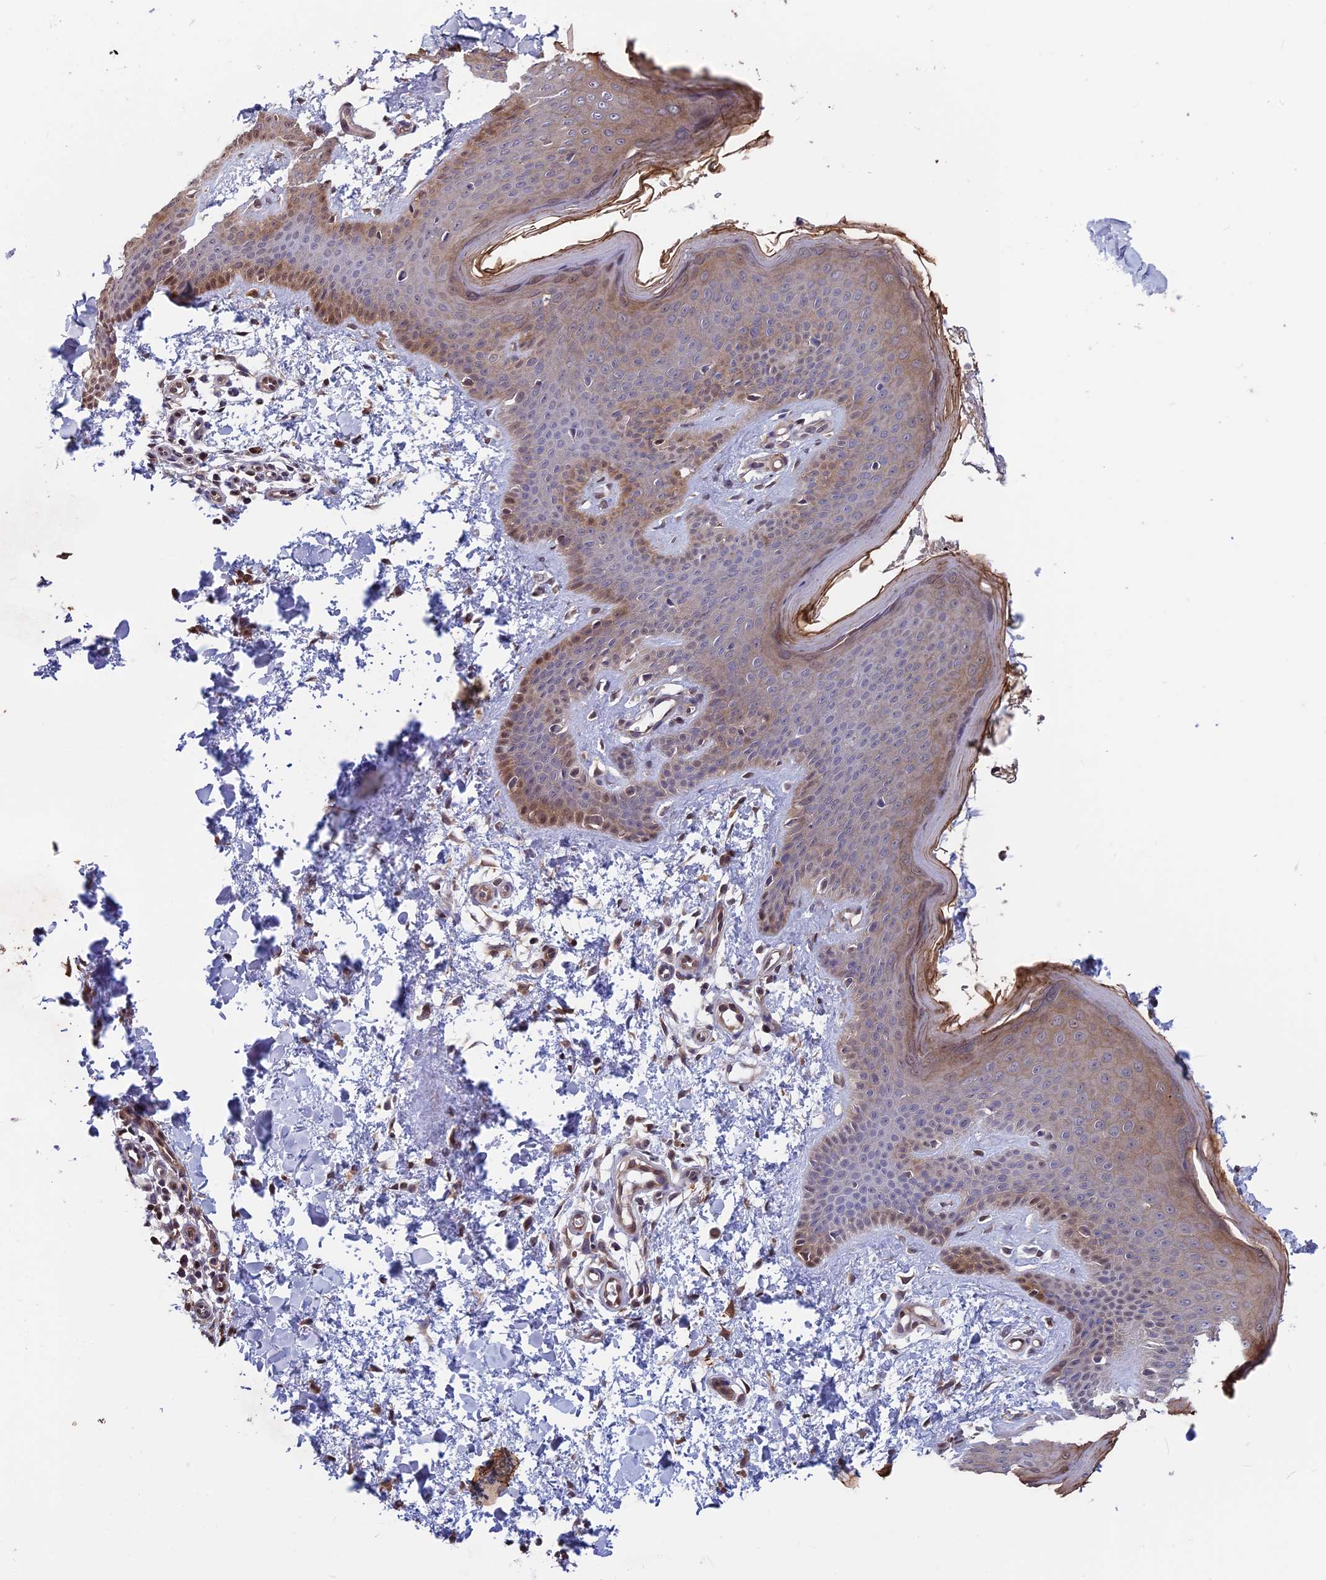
{"staining": {"intensity": "moderate", "quantity": ">75%", "location": "cytoplasmic/membranous"}, "tissue": "skin", "cell_type": "Fibroblasts", "image_type": "normal", "snomed": [{"axis": "morphology", "description": "Normal tissue, NOS"}, {"axis": "topography", "description": "Skin"}], "caption": "Protein staining of unremarkable skin shows moderate cytoplasmic/membranous staining in about >75% of fibroblasts.", "gene": "MAST2", "patient": {"sex": "male", "age": 36}}